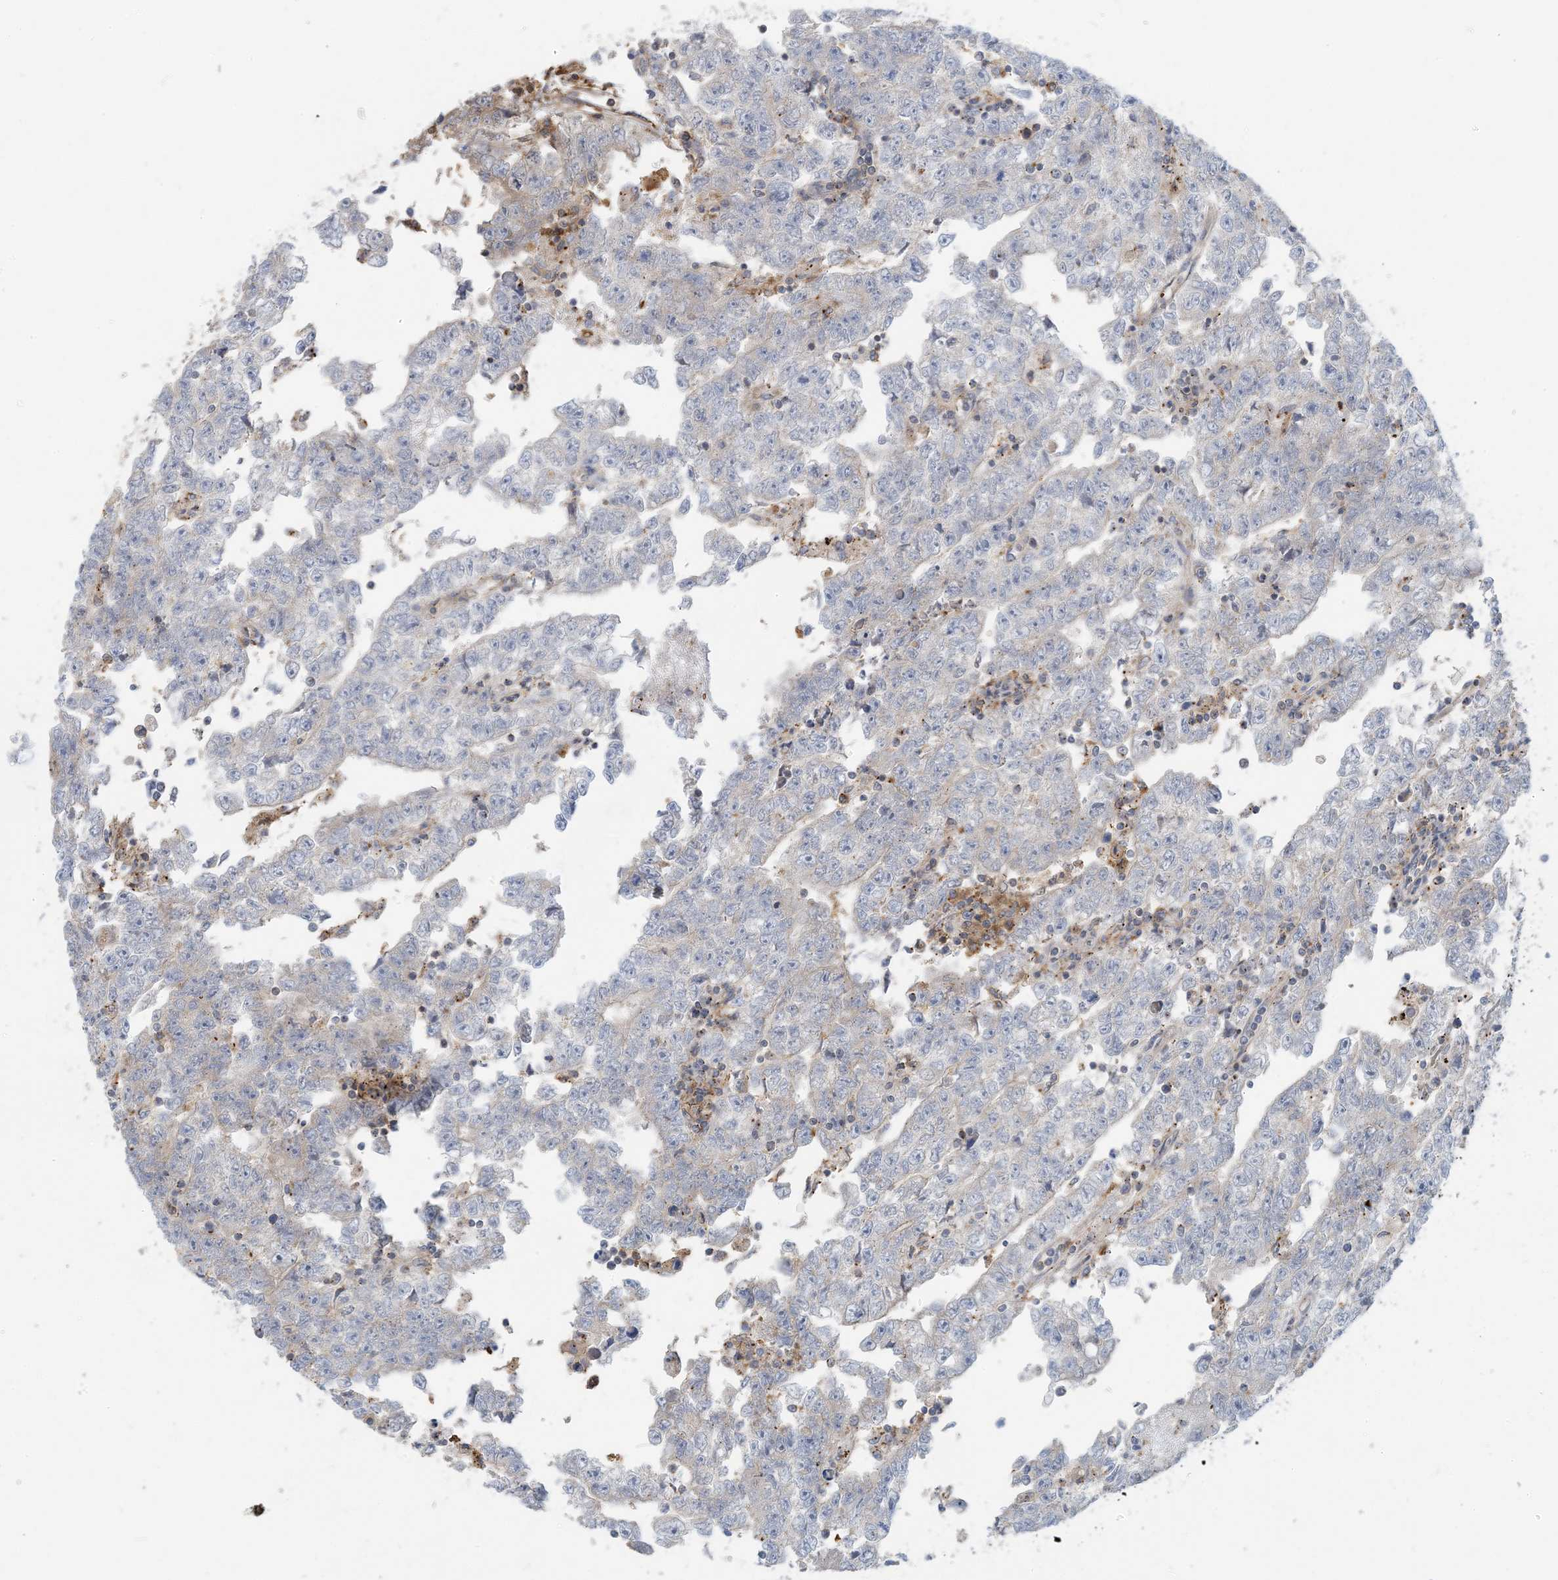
{"staining": {"intensity": "negative", "quantity": "none", "location": "none"}, "tissue": "testis cancer", "cell_type": "Tumor cells", "image_type": "cancer", "snomed": [{"axis": "morphology", "description": "Carcinoma, Embryonal, NOS"}, {"axis": "topography", "description": "Testis"}], "caption": "Tumor cells show no significant protein expression in embryonal carcinoma (testis).", "gene": "SFMBT2", "patient": {"sex": "male", "age": 25}}